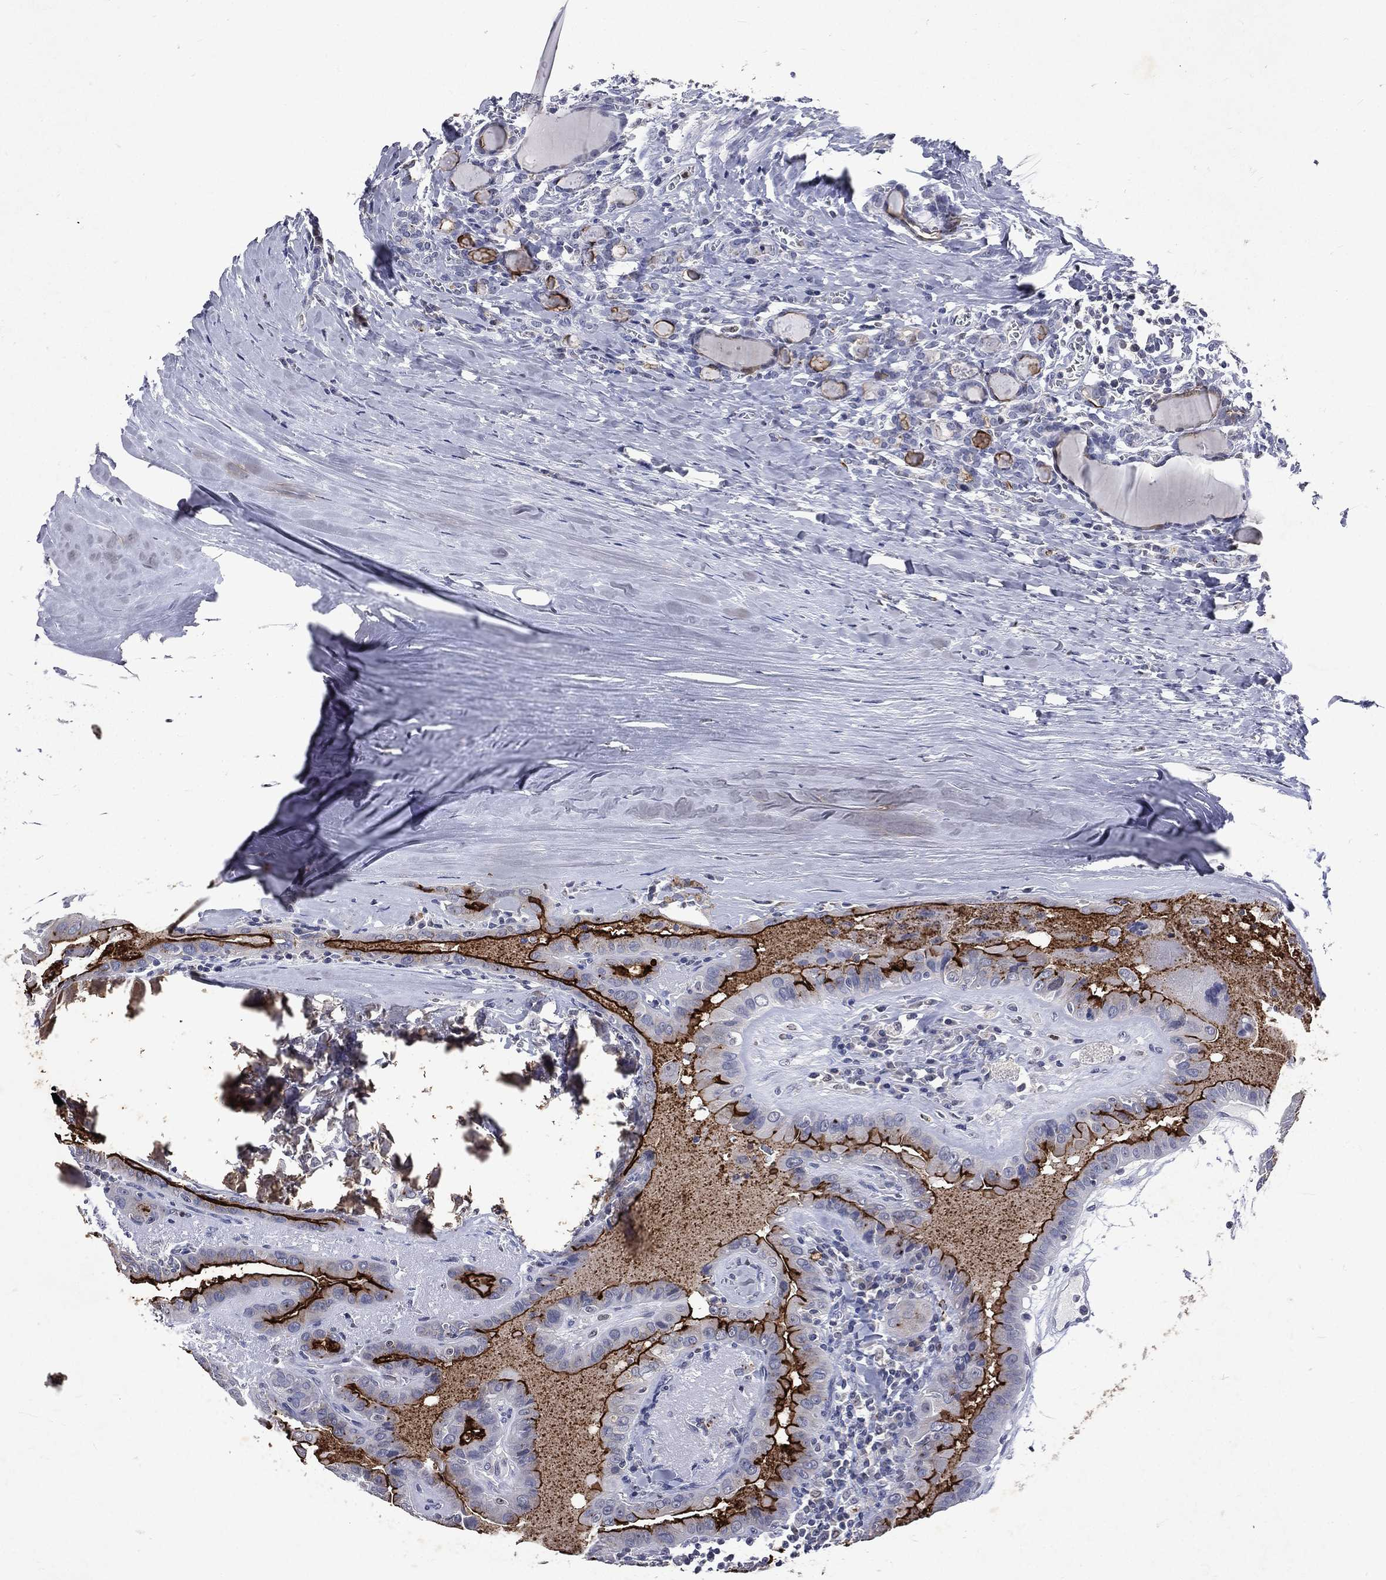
{"staining": {"intensity": "strong", "quantity": "25%-75%", "location": "cytoplasmic/membranous"}, "tissue": "thyroid cancer", "cell_type": "Tumor cells", "image_type": "cancer", "snomed": [{"axis": "morphology", "description": "Papillary adenocarcinoma, NOS"}, {"axis": "topography", "description": "Thyroid gland"}], "caption": "A micrograph of human thyroid papillary adenocarcinoma stained for a protein exhibits strong cytoplasmic/membranous brown staining in tumor cells. The staining is performed using DAB (3,3'-diaminobenzidine) brown chromogen to label protein expression. The nuclei are counter-stained blue using hematoxylin.", "gene": "SLC34A2", "patient": {"sex": "female", "age": 37}}